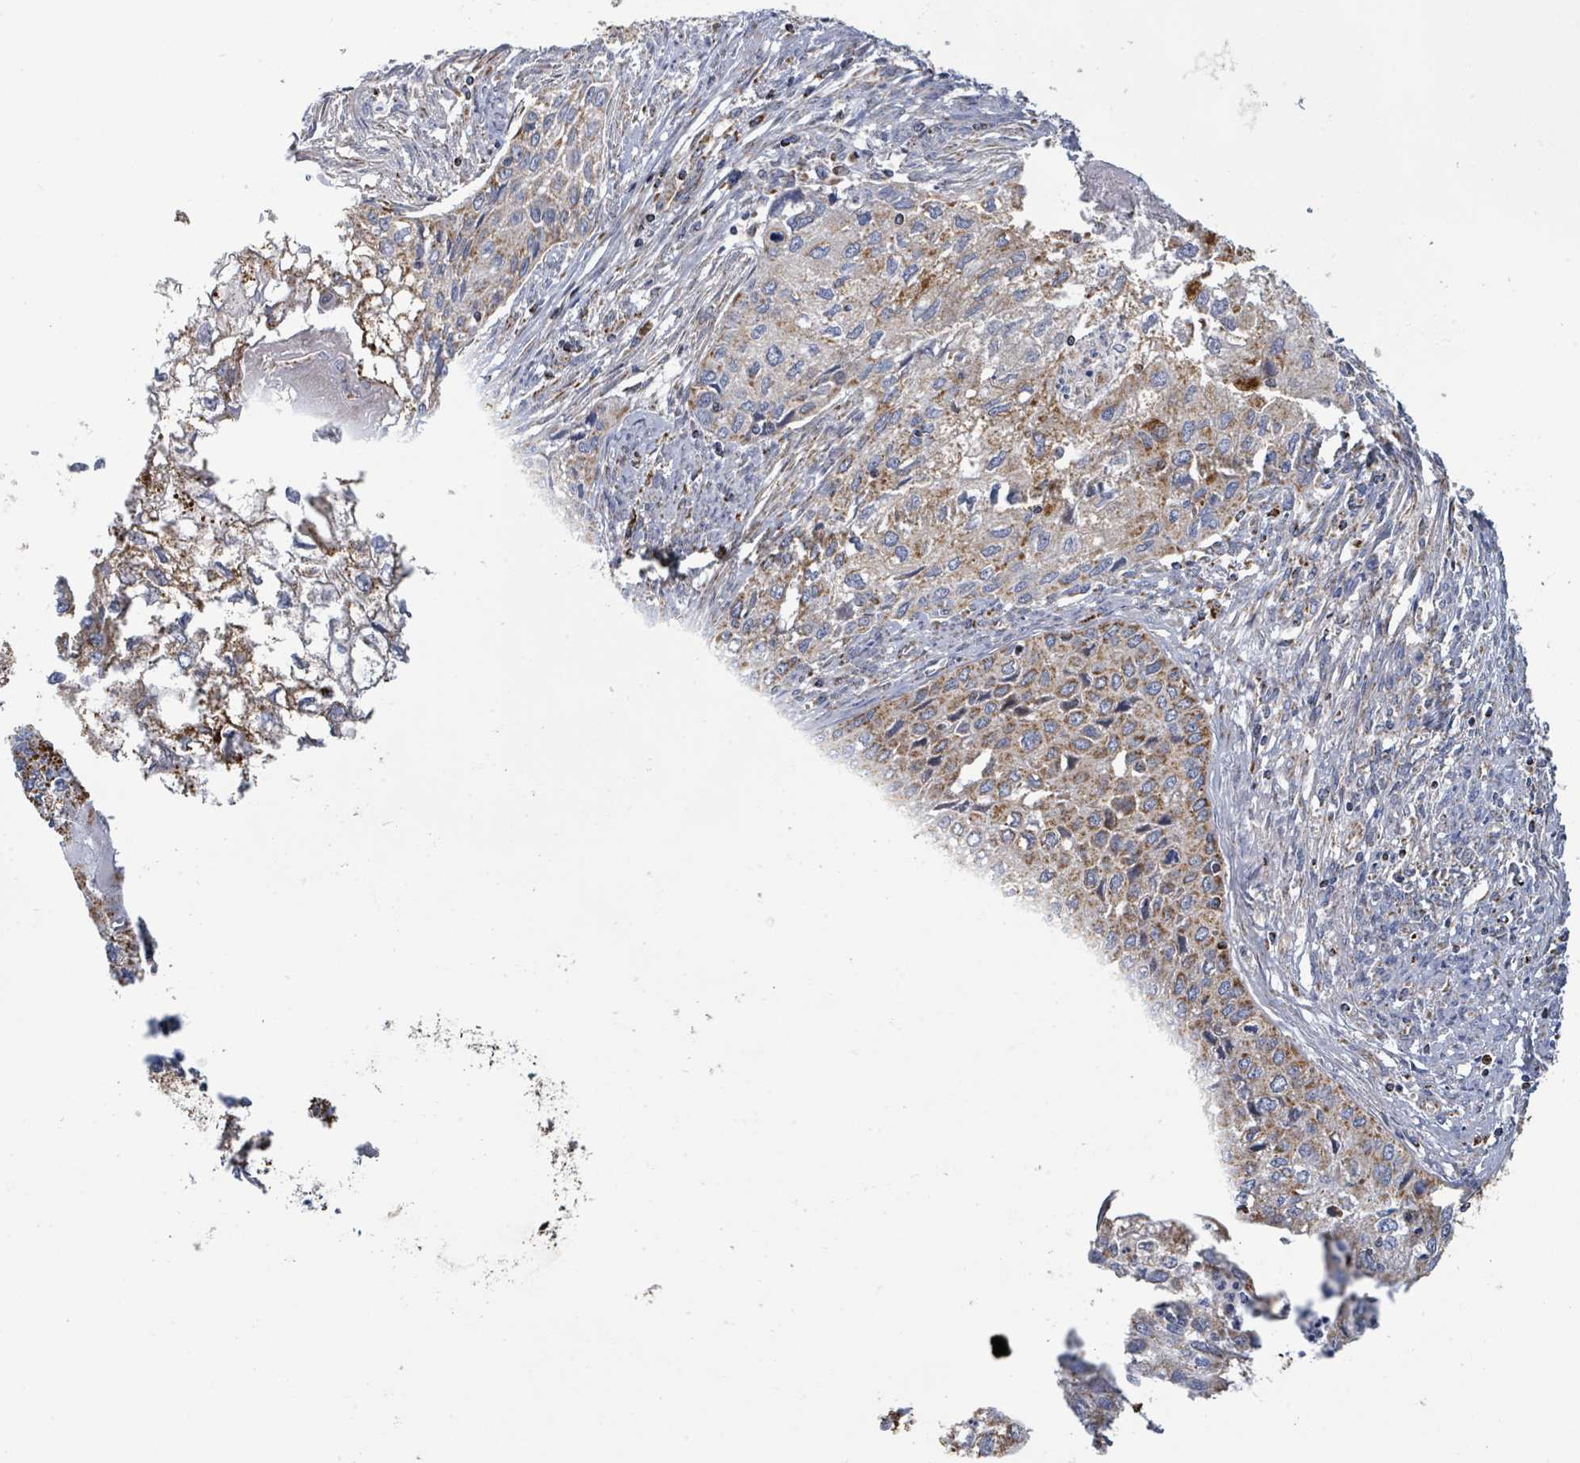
{"staining": {"intensity": "moderate", "quantity": ">75%", "location": "cytoplasmic/membranous"}, "tissue": "cervical cancer", "cell_type": "Tumor cells", "image_type": "cancer", "snomed": [{"axis": "morphology", "description": "Squamous cell carcinoma, NOS"}, {"axis": "topography", "description": "Cervix"}], "caption": "The immunohistochemical stain labels moderate cytoplasmic/membranous positivity in tumor cells of cervical cancer tissue.", "gene": "SUCLG2", "patient": {"sex": "female", "age": 67}}